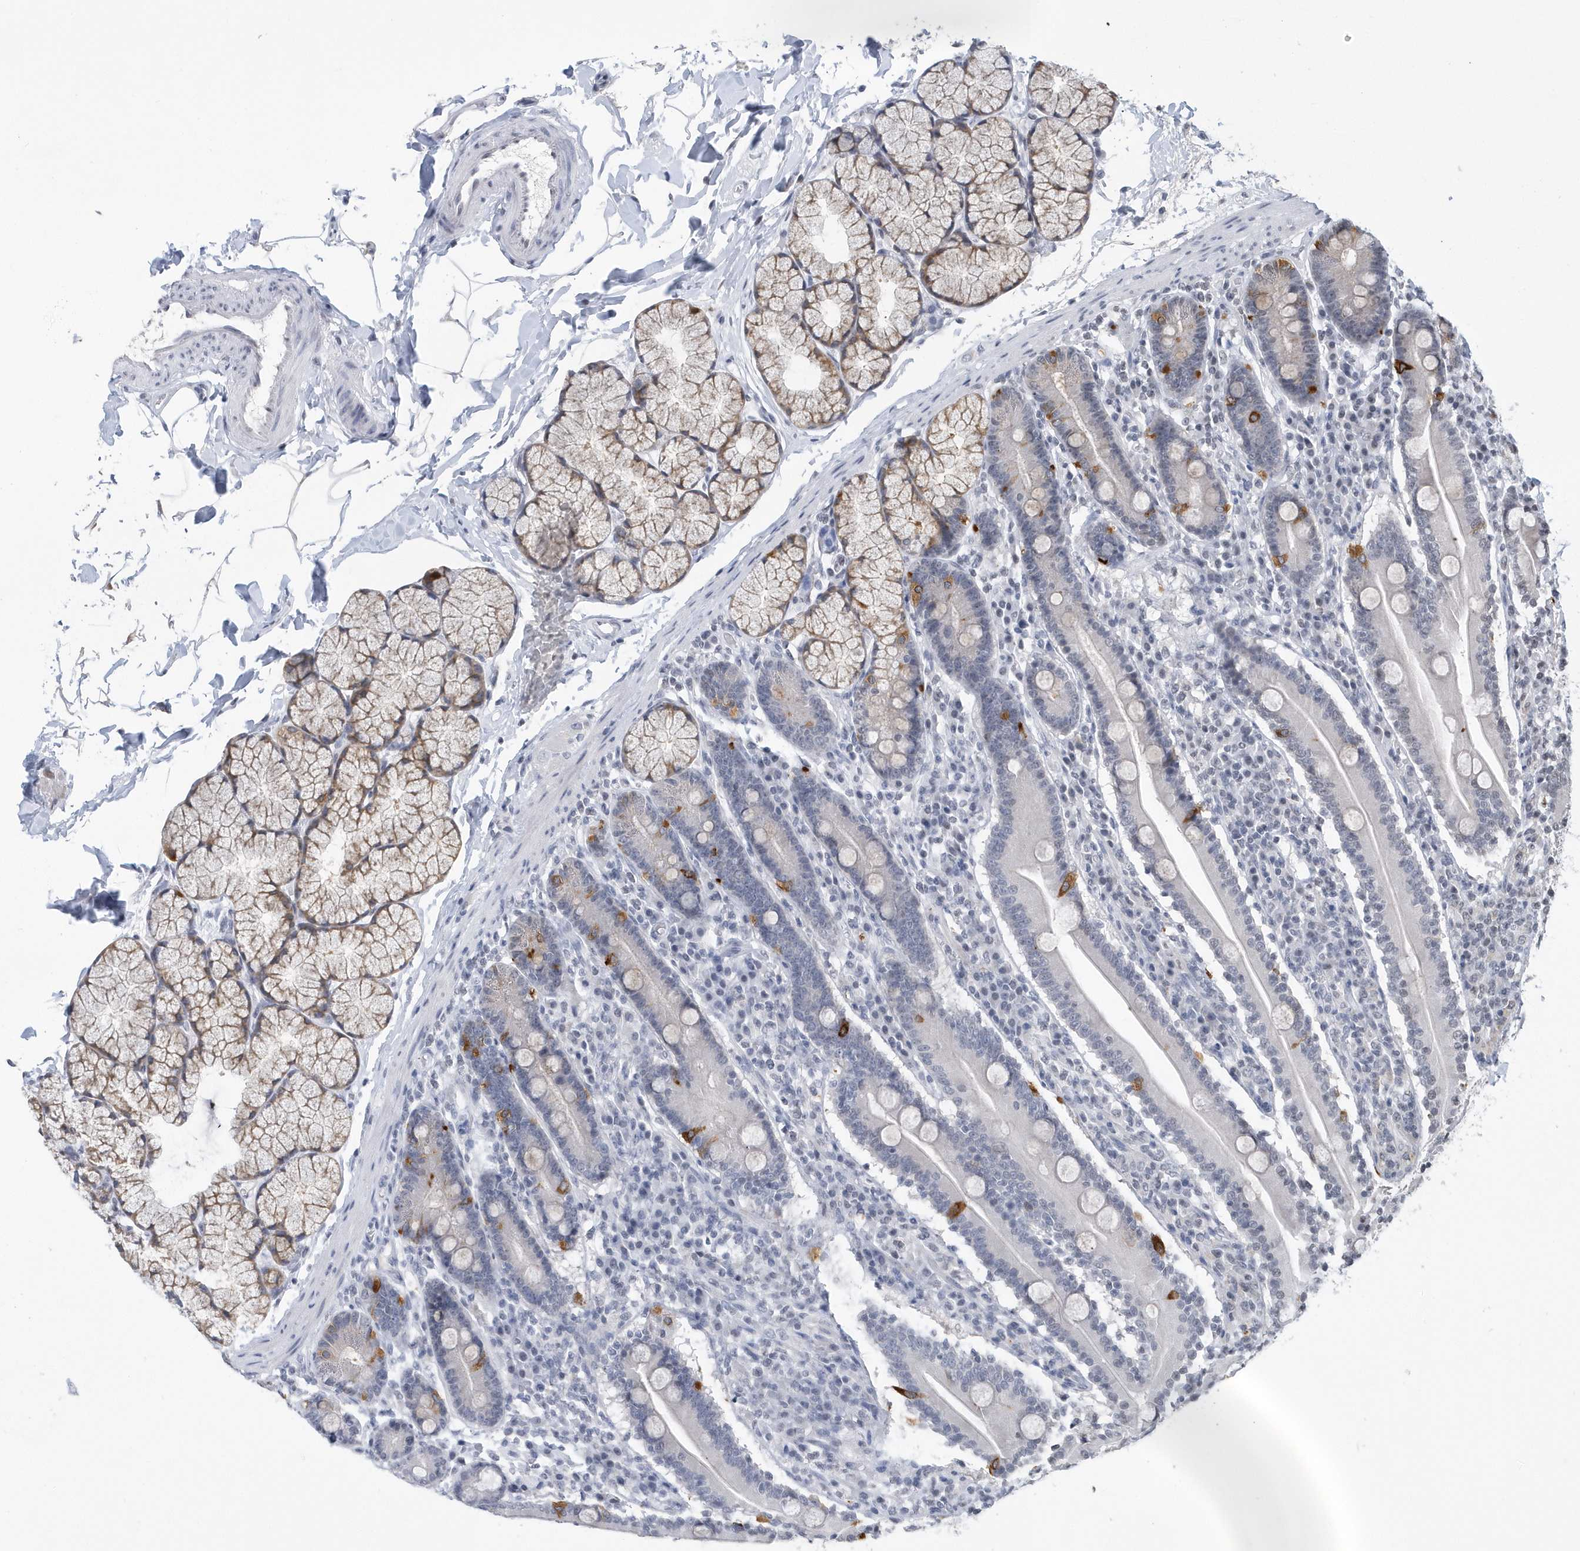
{"staining": {"intensity": "strong", "quantity": "<25%", "location": "cytoplasmic/membranous"}, "tissue": "duodenum", "cell_type": "Glandular cells", "image_type": "normal", "snomed": [{"axis": "morphology", "description": "Normal tissue, NOS"}, {"axis": "topography", "description": "Duodenum"}], "caption": "Immunohistochemical staining of normal duodenum displays <25% levels of strong cytoplasmic/membranous protein expression in about <25% of glandular cells.", "gene": "VWA5B2", "patient": {"sex": "male", "age": 35}}